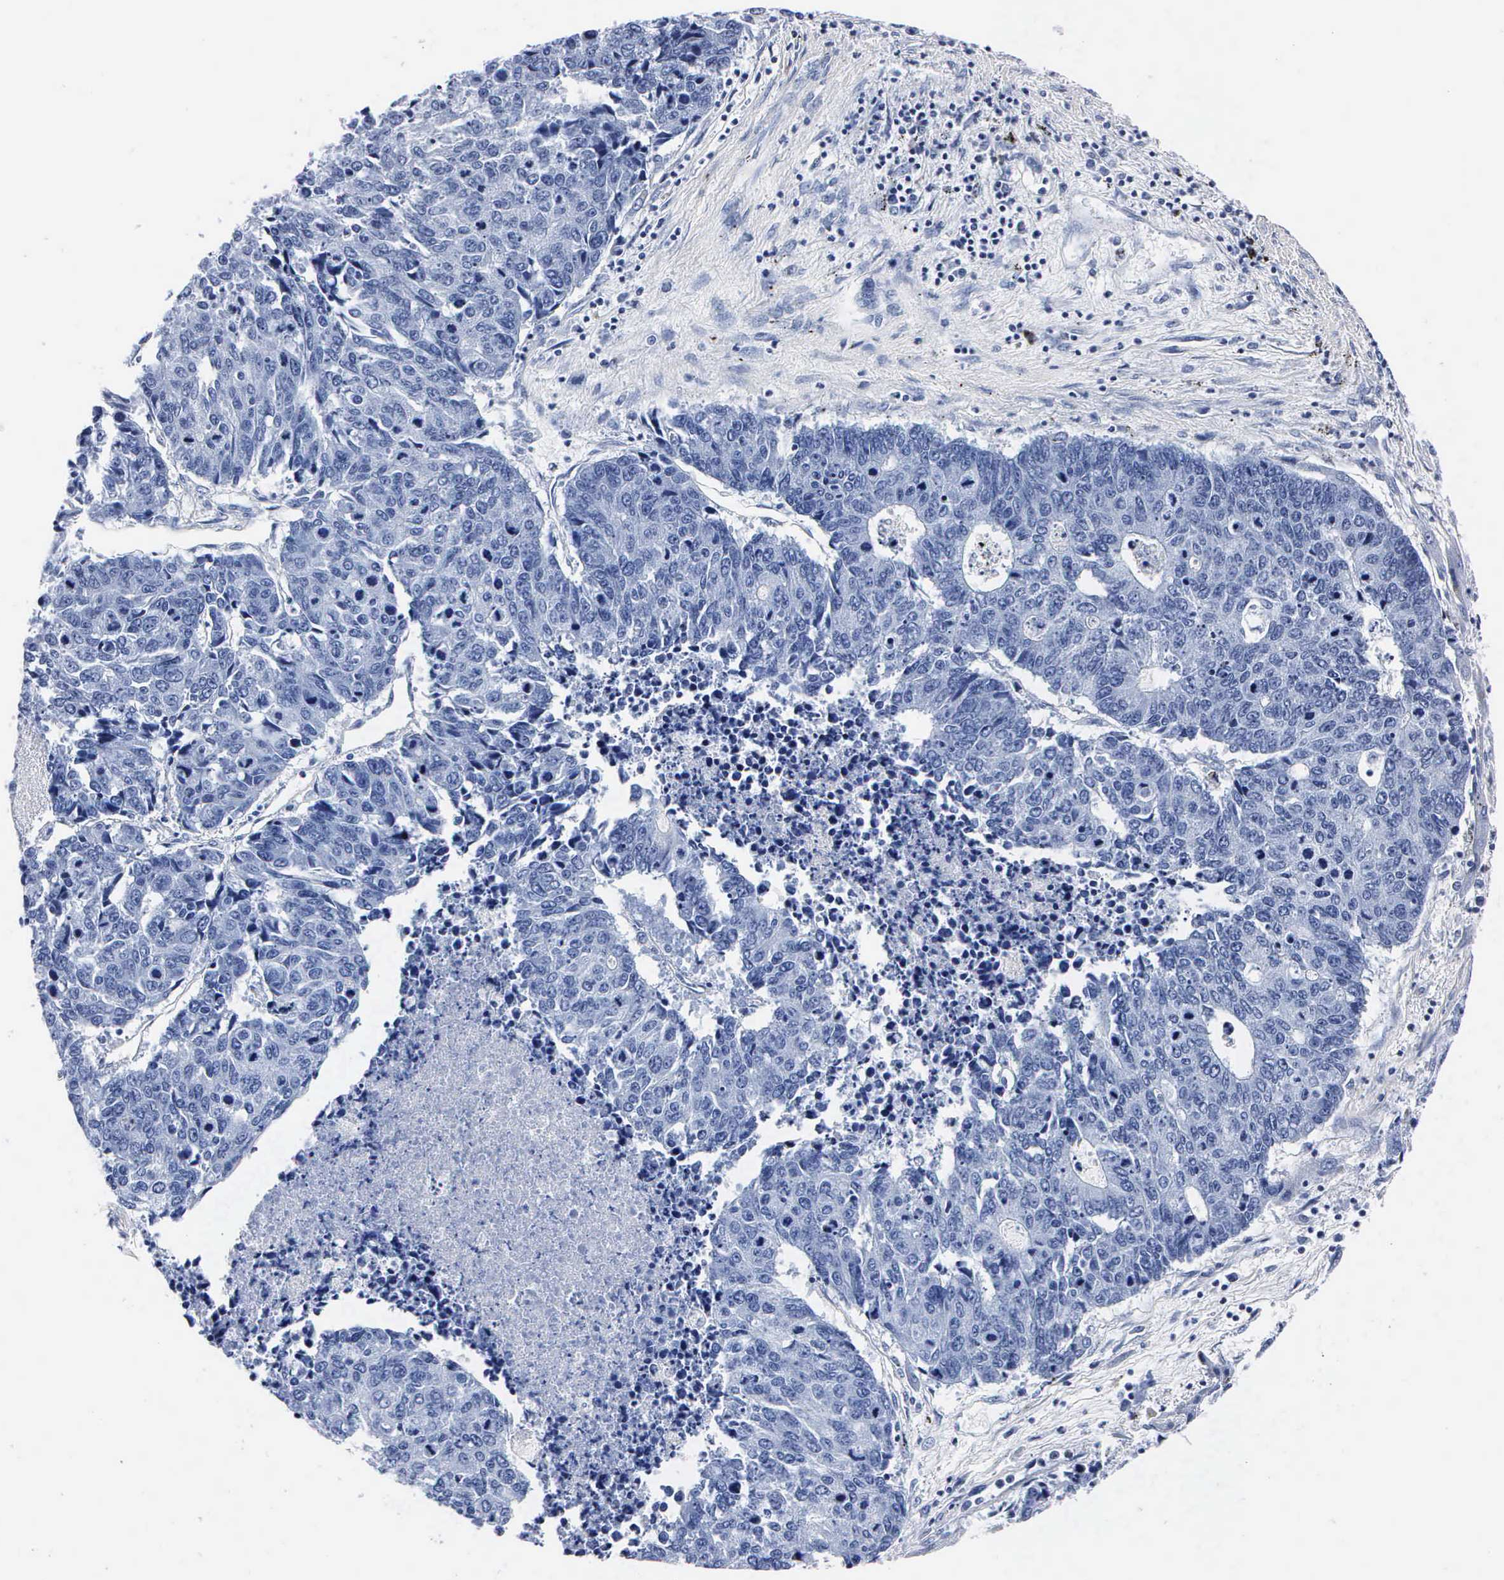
{"staining": {"intensity": "negative", "quantity": "none", "location": "none"}, "tissue": "liver cancer", "cell_type": "Tumor cells", "image_type": "cancer", "snomed": [{"axis": "morphology", "description": "Carcinoma, metastatic, NOS"}, {"axis": "topography", "description": "Liver"}], "caption": "An image of human metastatic carcinoma (liver) is negative for staining in tumor cells.", "gene": "MB", "patient": {"sex": "male", "age": 49}}